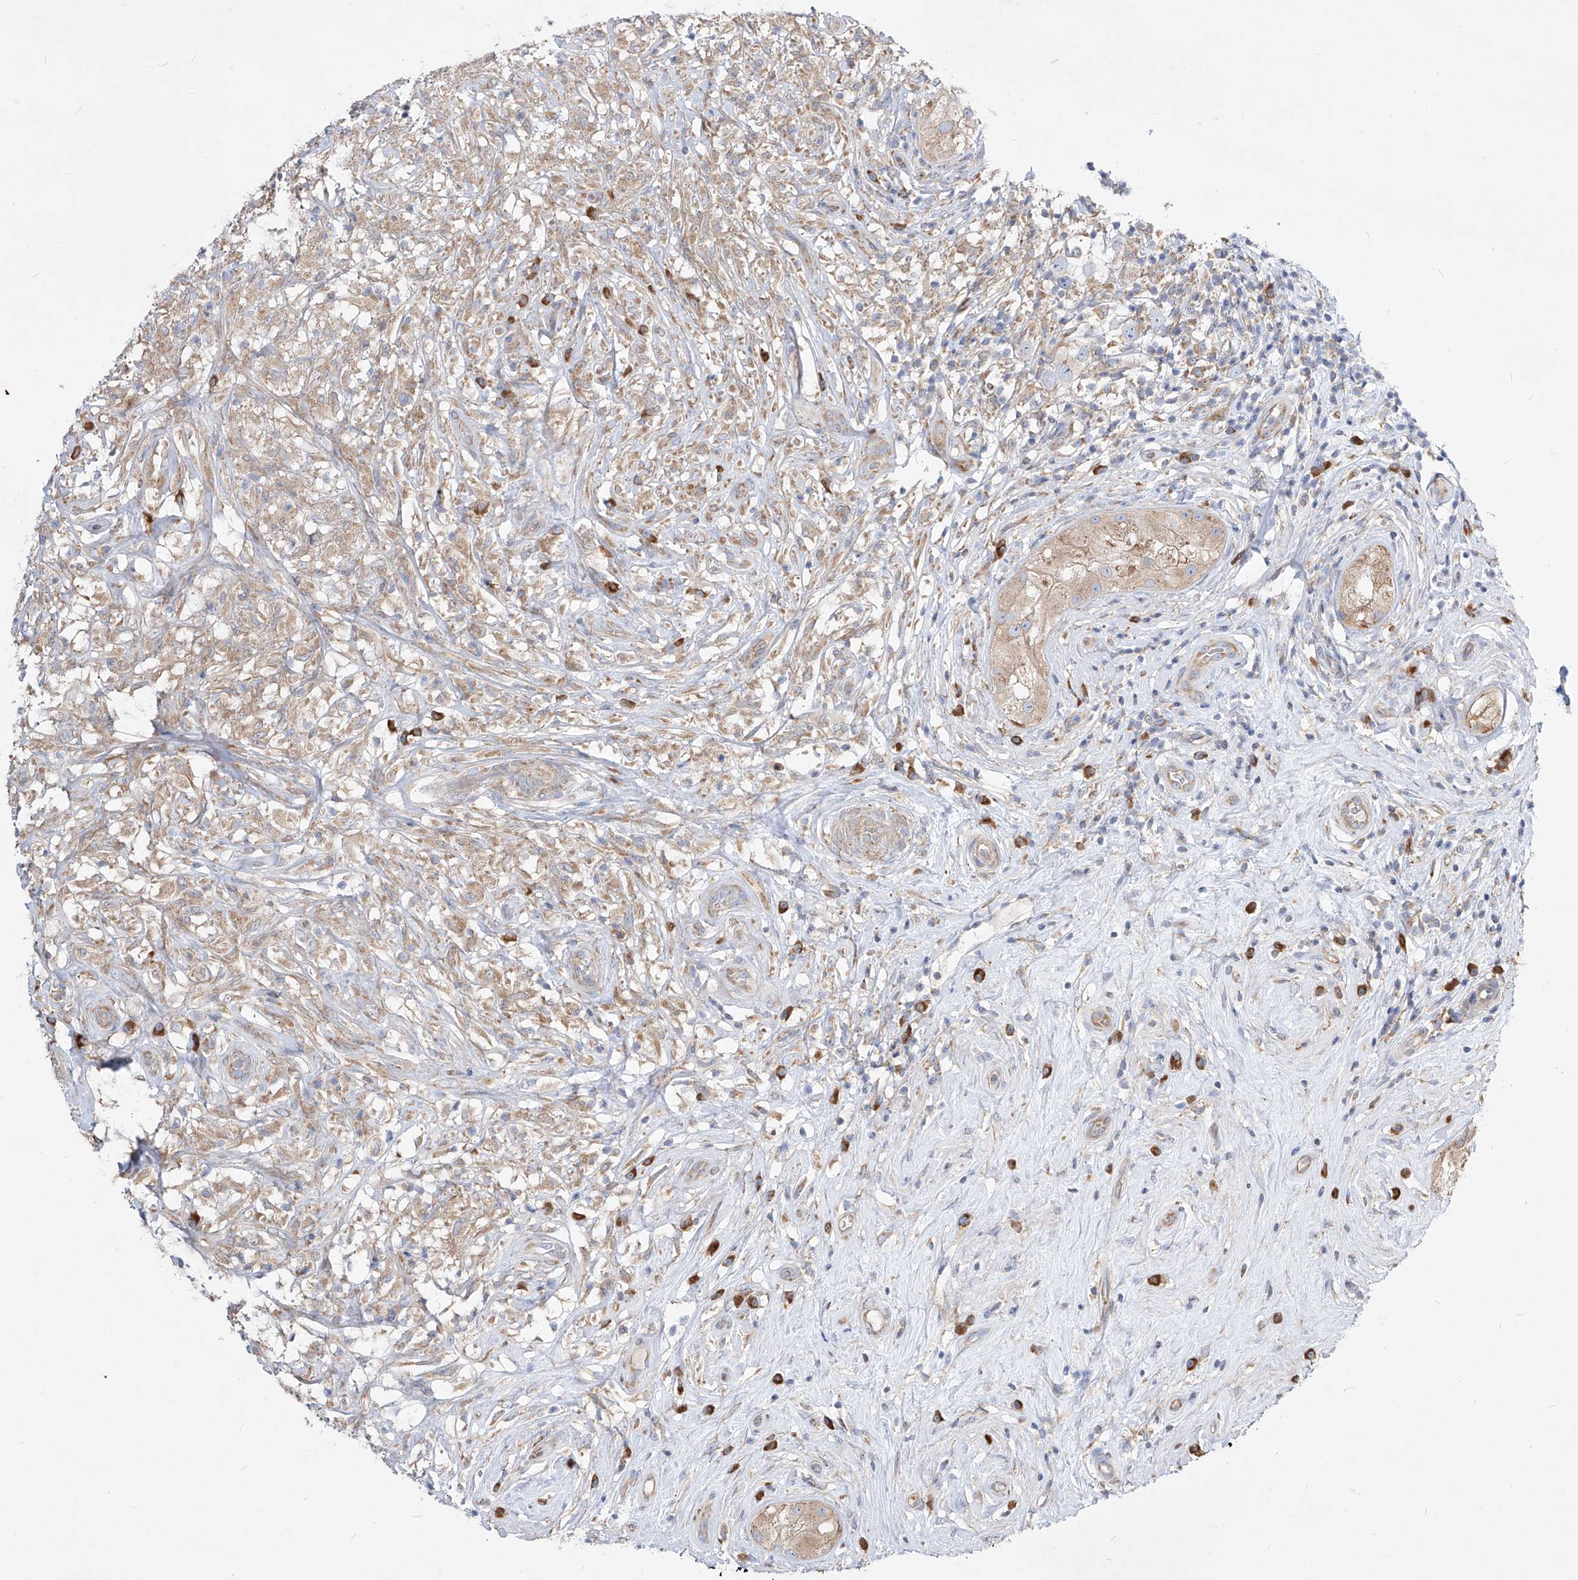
{"staining": {"intensity": "weak", "quantity": ">75%", "location": "cytoplasmic/membranous"}, "tissue": "testis cancer", "cell_type": "Tumor cells", "image_type": "cancer", "snomed": [{"axis": "morphology", "description": "Seminoma, NOS"}, {"axis": "topography", "description": "Testis"}], "caption": "Seminoma (testis) was stained to show a protein in brown. There is low levels of weak cytoplasmic/membranous staining in approximately >75% of tumor cells. (Brightfield microscopy of DAB IHC at high magnification).", "gene": "UFL1", "patient": {"sex": "male", "age": 49}}